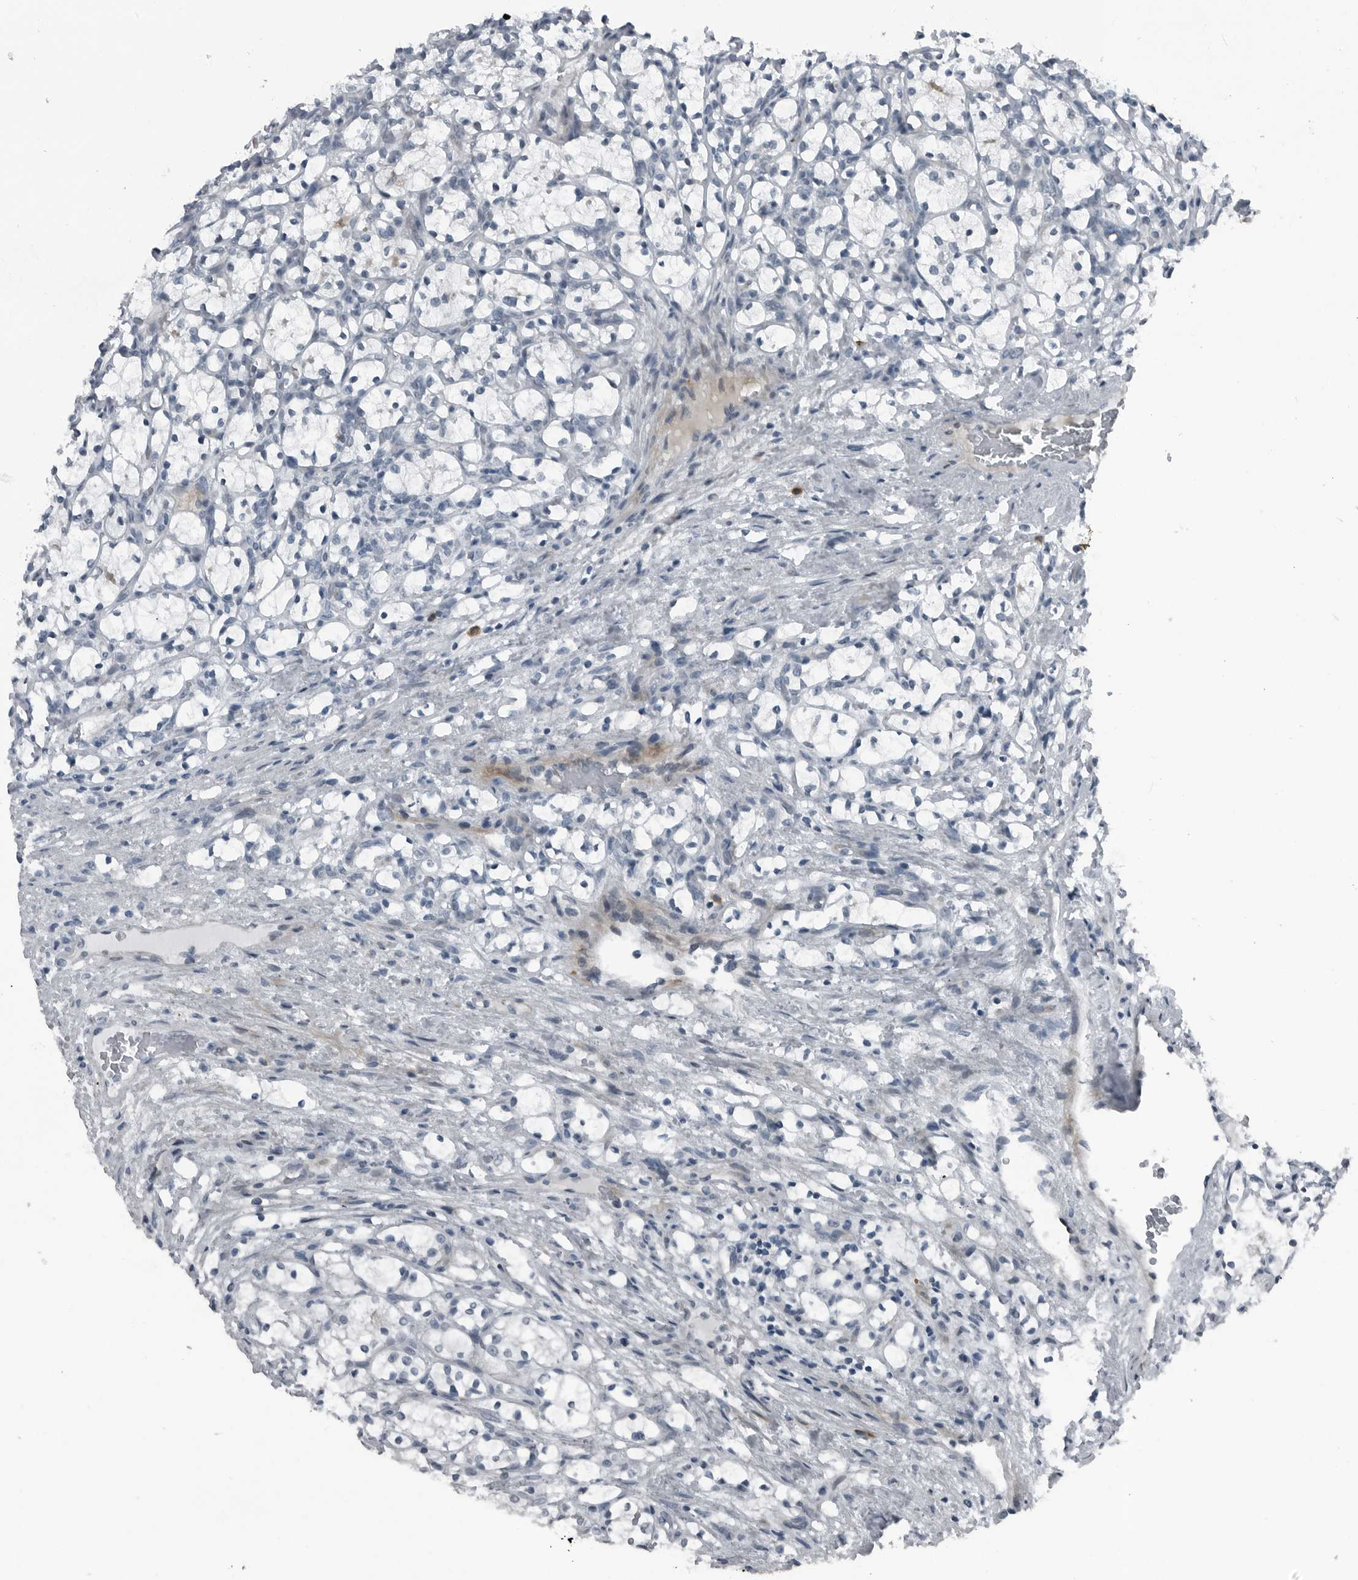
{"staining": {"intensity": "negative", "quantity": "none", "location": "none"}, "tissue": "renal cancer", "cell_type": "Tumor cells", "image_type": "cancer", "snomed": [{"axis": "morphology", "description": "Adenocarcinoma, NOS"}, {"axis": "topography", "description": "Kidney"}], "caption": "High power microscopy image of an immunohistochemistry (IHC) micrograph of renal cancer, revealing no significant expression in tumor cells.", "gene": "DNAAF11", "patient": {"sex": "female", "age": 69}}